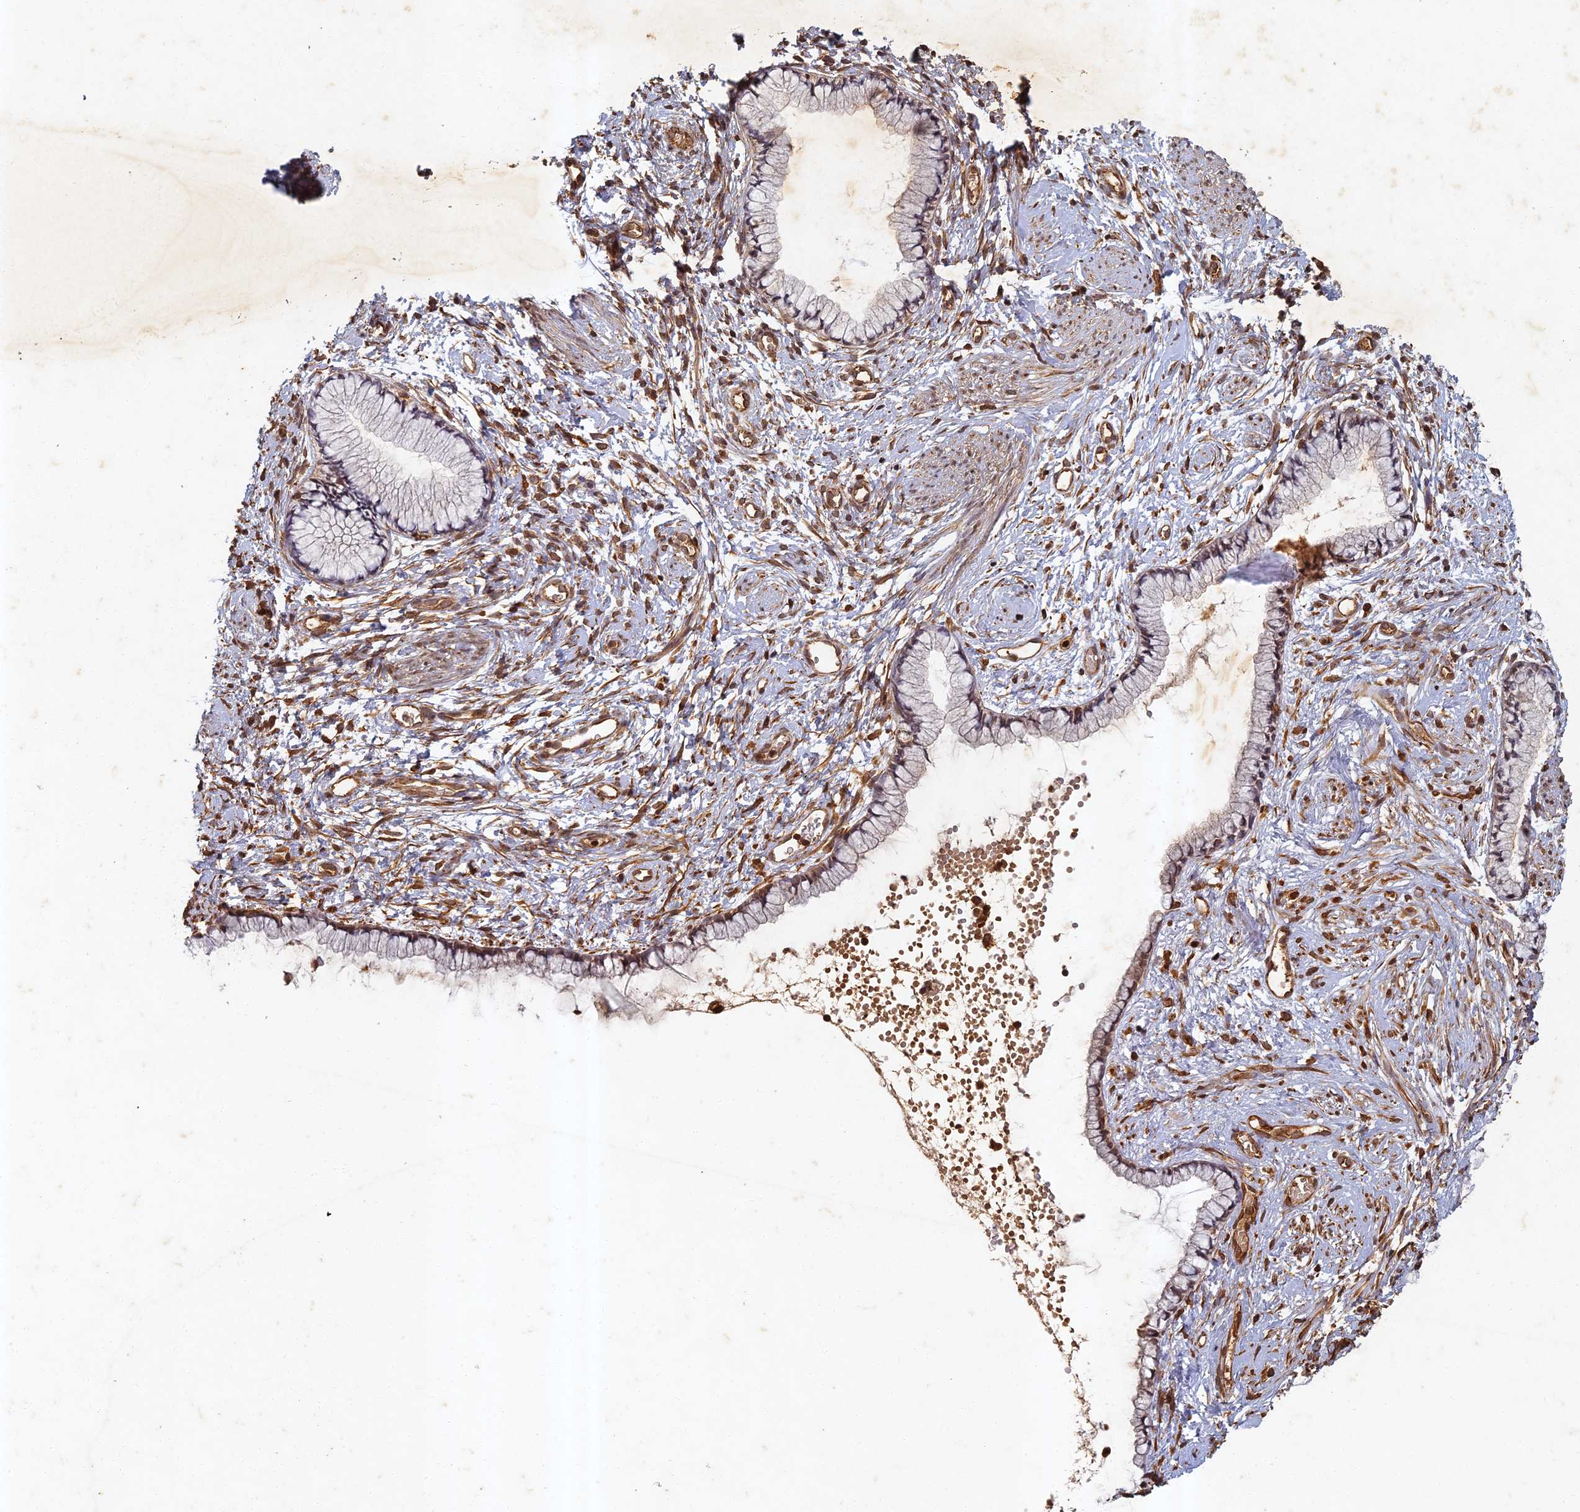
{"staining": {"intensity": "moderate", "quantity": "25%-75%", "location": "cytoplasmic/membranous"}, "tissue": "cervix", "cell_type": "Glandular cells", "image_type": "normal", "snomed": [{"axis": "morphology", "description": "Normal tissue, NOS"}, {"axis": "topography", "description": "Cervix"}], "caption": "Immunohistochemical staining of benign human cervix shows 25%-75% levels of moderate cytoplasmic/membranous protein staining in about 25%-75% of glandular cells. (IHC, brightfield microscopy, high magnification).", "gene": "ABCB10", "patient": {"sex": "female", "age": 57}}